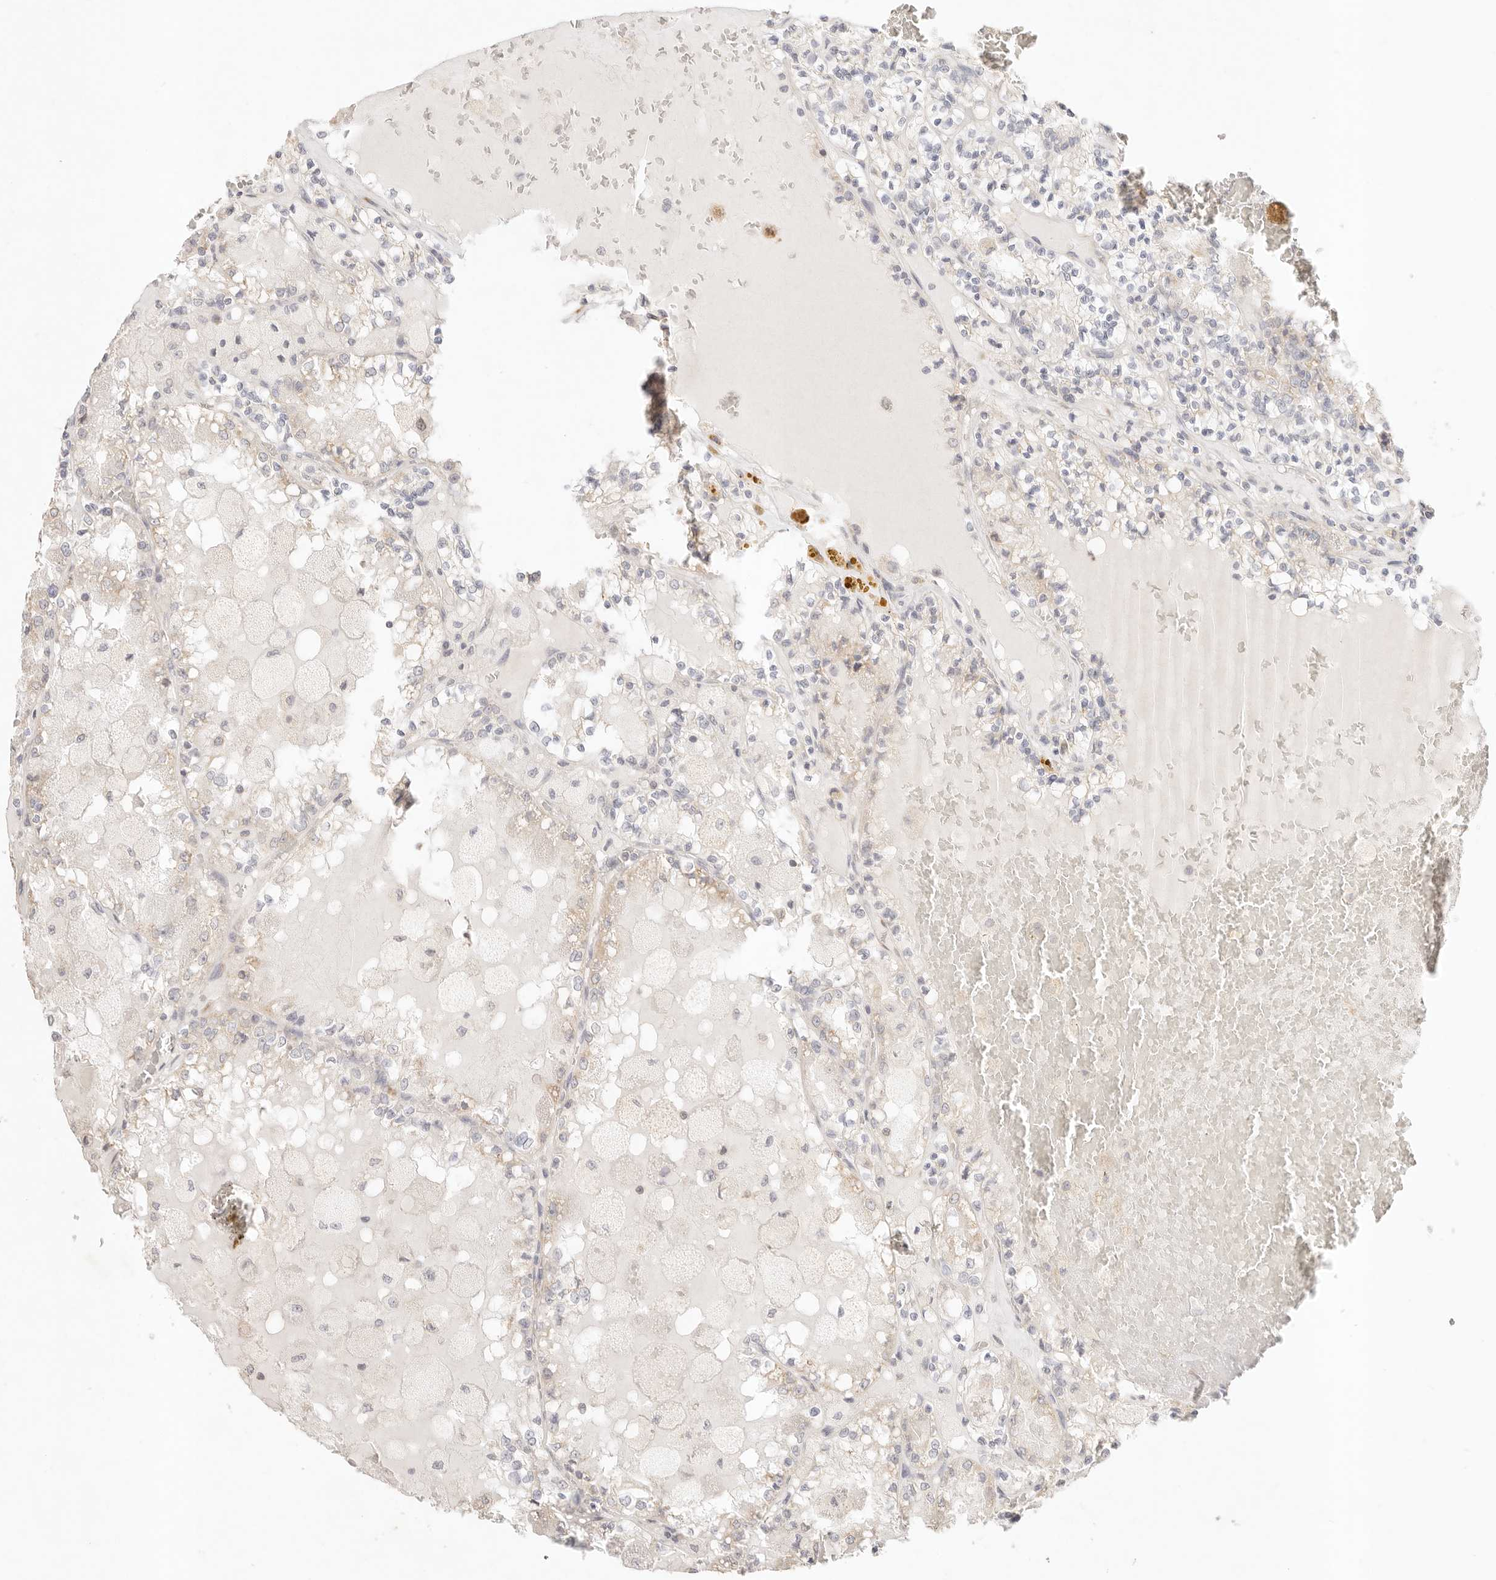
{"staining": {"intensity": "weak", "quantity": "<25%", "location": "cytoplasmic/membranous"}, "tissue": "renal cancer", "cell_type": "Tumor cells", "image_type": "cancer", "snomed": [{"axis": "morphology", "description": "Adenocarcinoma, NOS"}, {"axis": "topography", "description": "Kidney"}], "caption": "Protein analysis of renal adenocarcinoma shows no significant positivity in tumor cells. The staining was performed using DAB to visualize the protein expression in brown, while the nuclei were stained in blue with hematoxylin (Magnification: 20x).", "gene": "GPR156", "patient": {"sex": "female", "age": 56}}